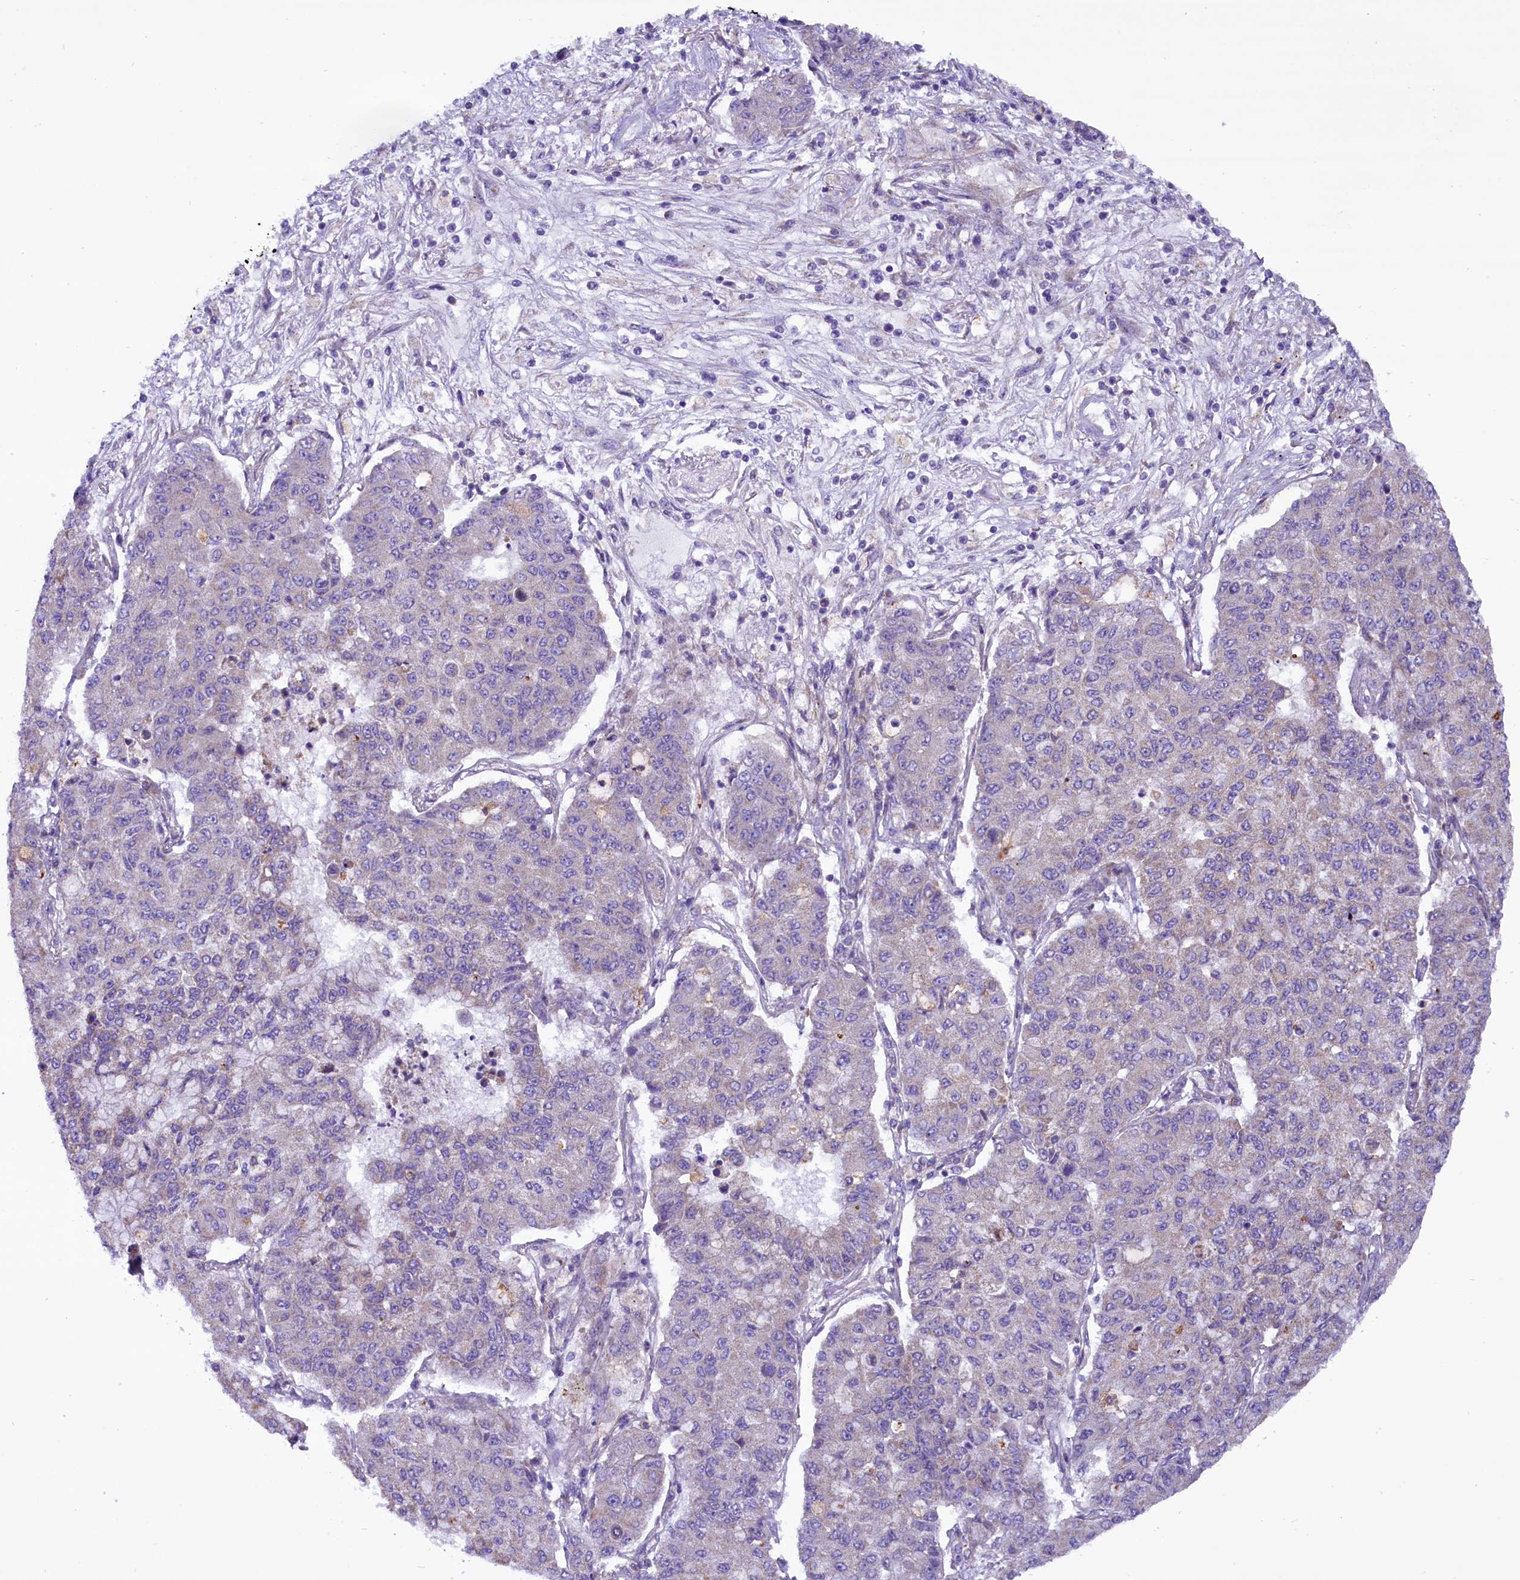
{"staining": {"intensity": "negative", "quantity": "none", "location": "none"}, "tissue": "lung cancer", "cell_type": "Tumor cells", "image_type": "cancer", "snomed": [{"axis": "morphology", "description": "Squamous cell carcinoma, NOS"}, {"axis": "topography", "description": "Lung"}], "caption": "This is an immunohistochemistry (IHC) photomicrograph of human squamous cell carcinoma (lung). There is no staining in tumor cells.", "gene": "PTPRU", "patient": {"sex": "male", "age": 74}}